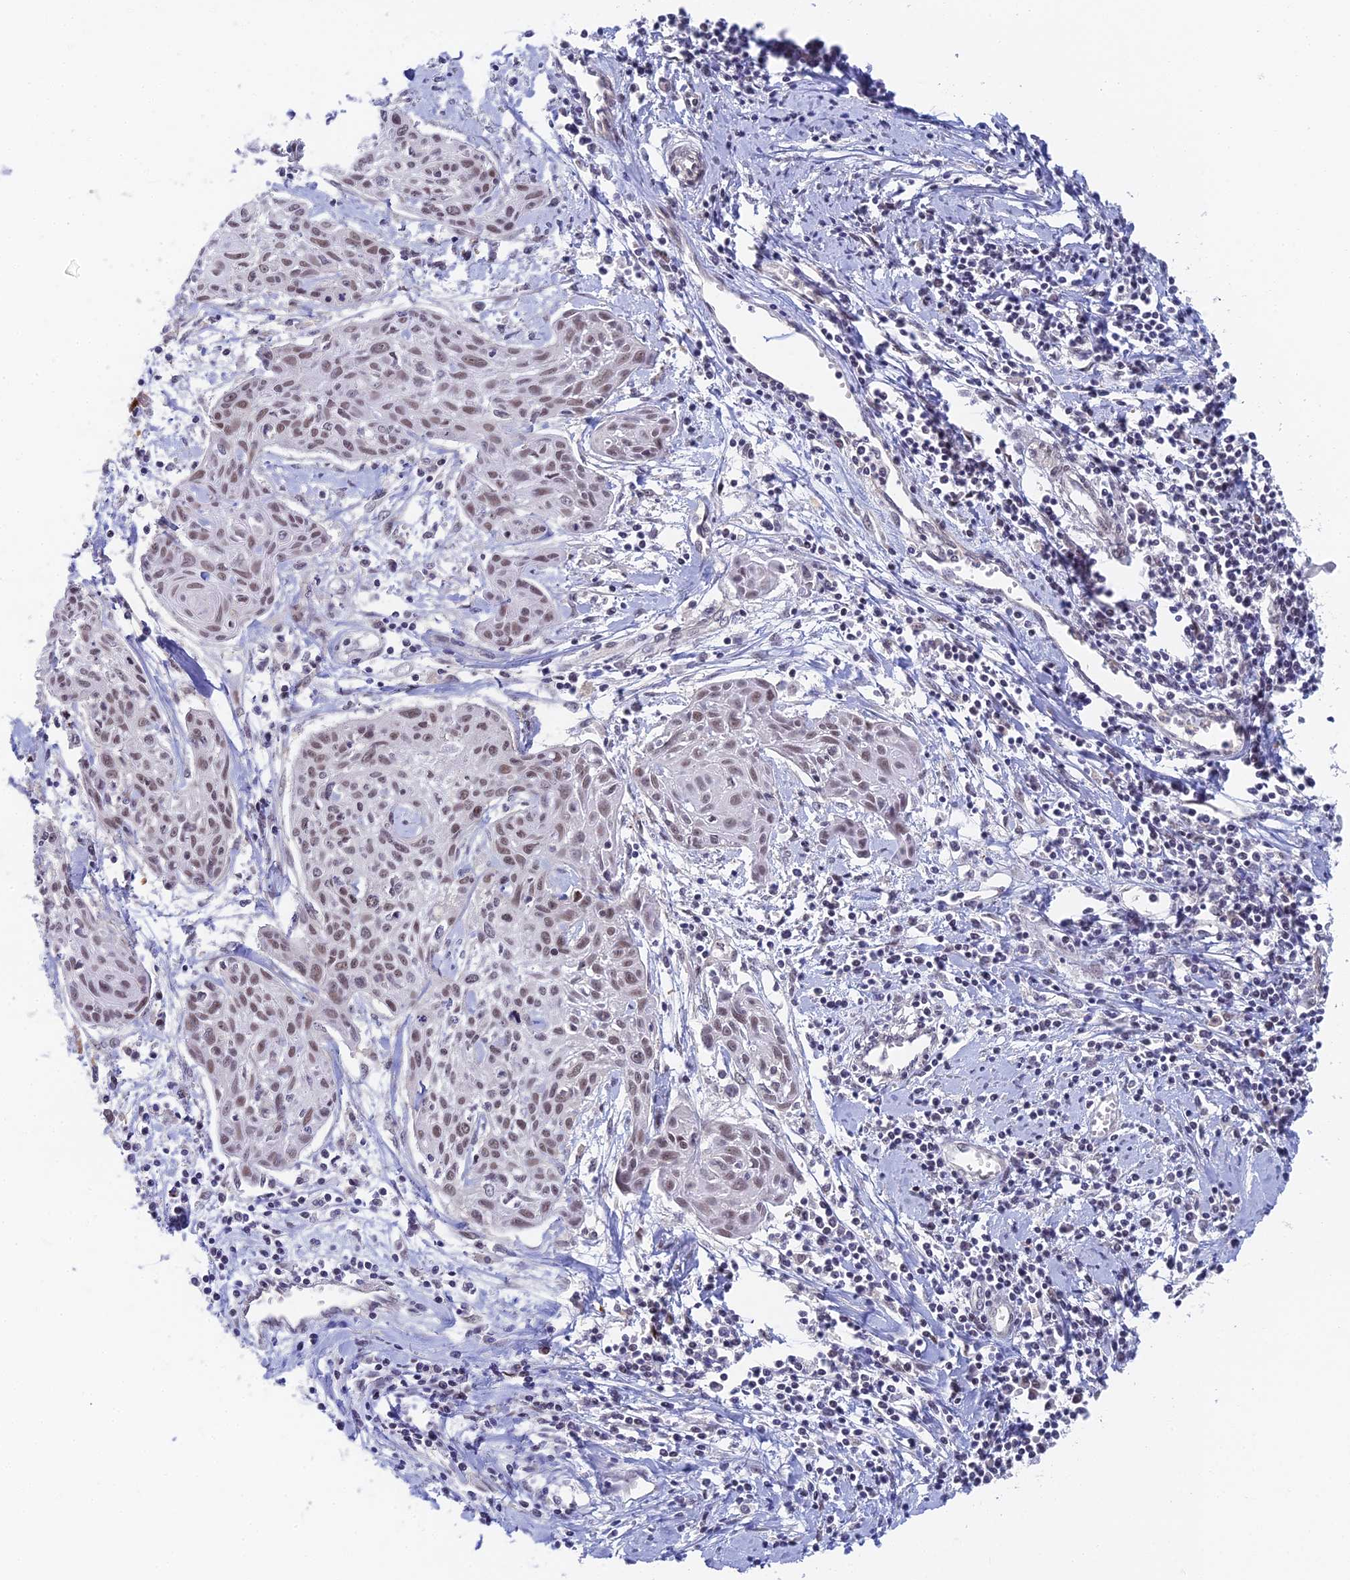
{"staining": {"intensity": "weak", "quantity": "25%-75%", "location": "nuclear"}, "tissue": "cervical cancer", "cell_type": "Tumor cells", "image_type": "cancer", "snomed": [{"axis": "morphology", "description": "Squamous cell carcinoma, NOS"}, {"axis": "topography", "description": "Cervix"}], "caption": "IHC (DAB (3,3'-diaminobenzidine)) staining of human cervical cancer (squamous cell carcinoma) shows weak nuclear protein expression in about 25%-75% of tumor cells.", "gene": "NSMCE1", "patient": {"sex": "female", "age": 51}}